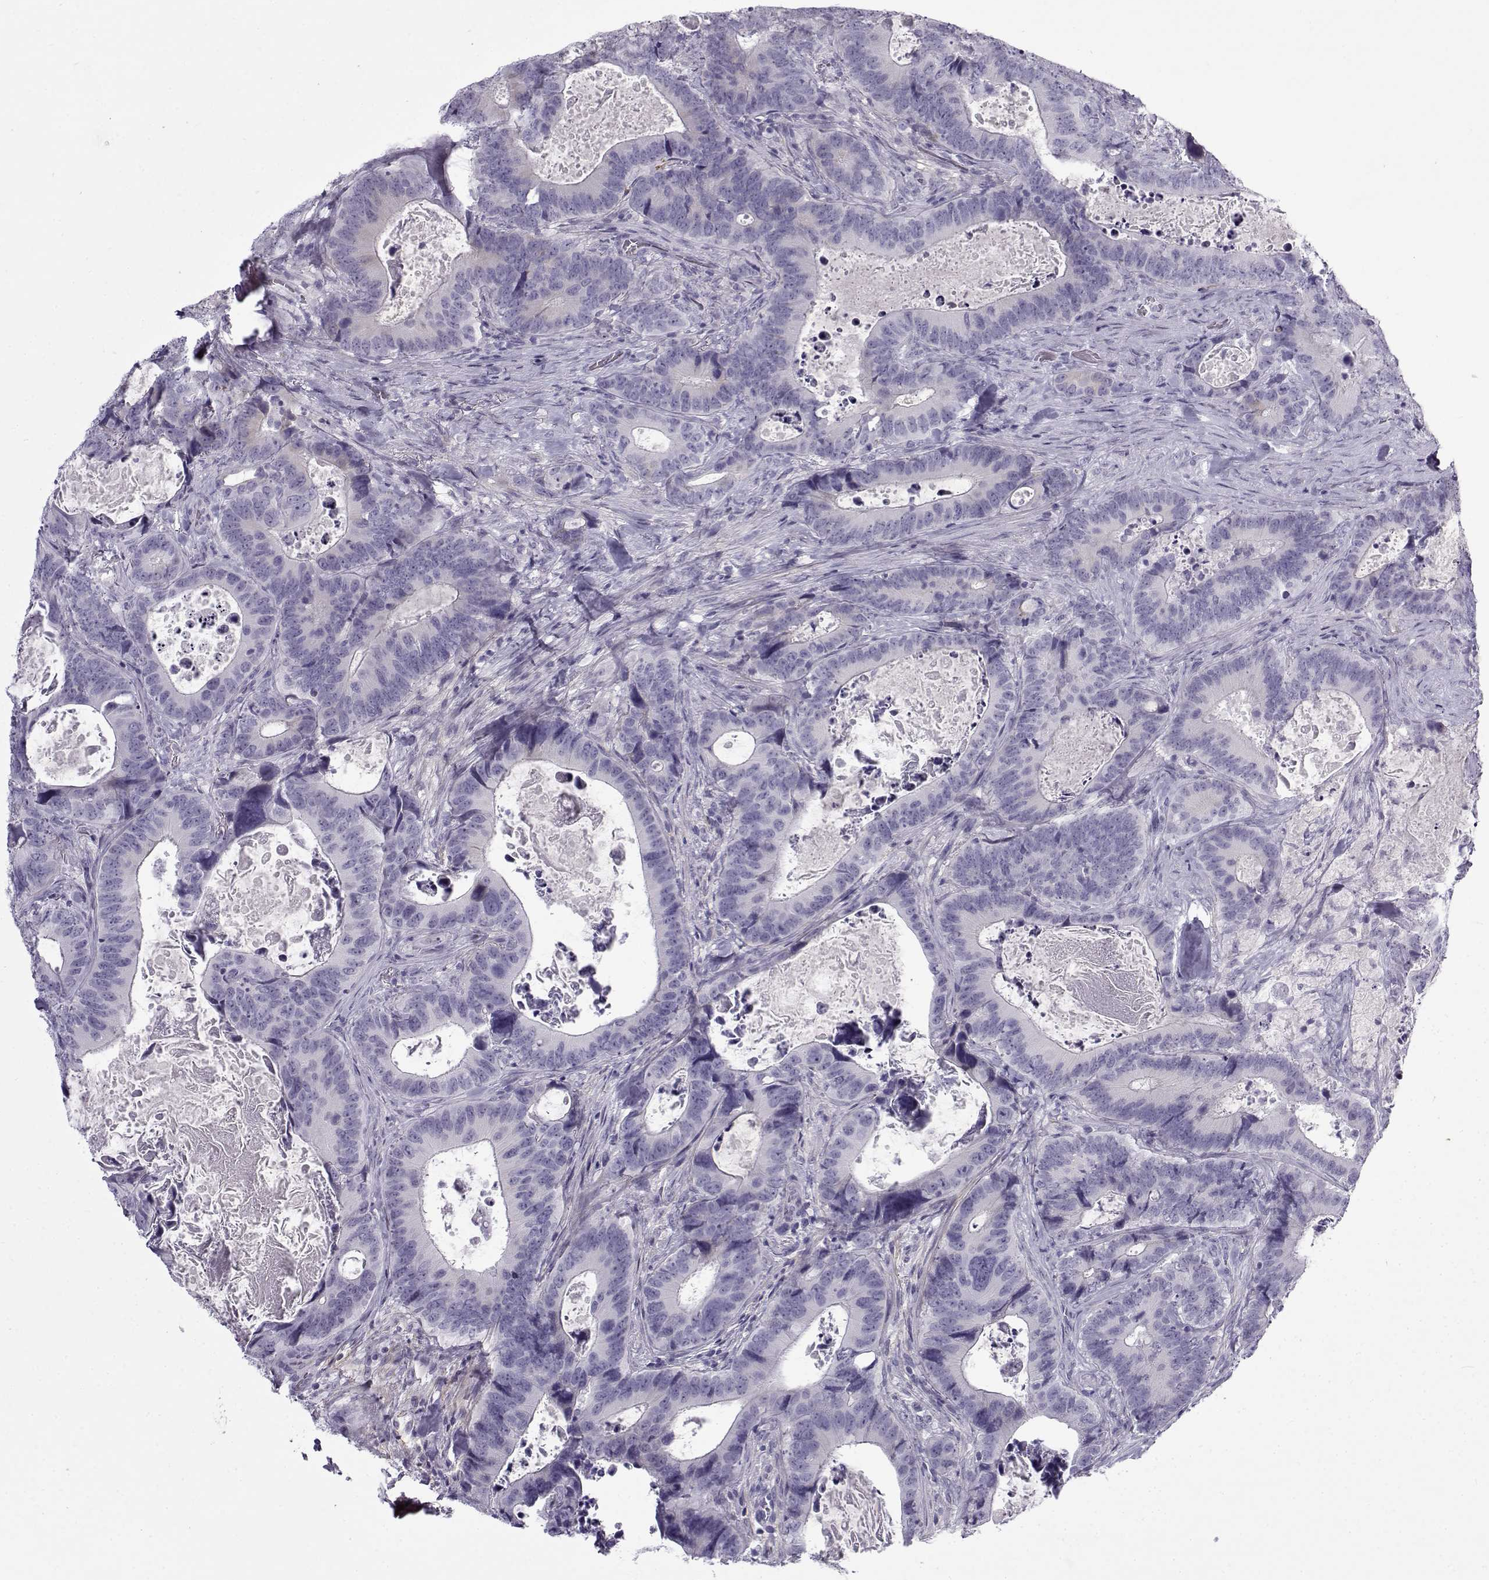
{"staining": {"intensity": "negative", "quantity": "none", "location": "none"}, "tissue": "colorectal cancer", "cell_type": "Tumor cells", "image_type": "cancer", "snomed": [{"axis": "morphology", "description": "Adenocarcinoma, NOS"}, {"axis": "topography", "description": "Colon"}], "caption": "Immunohistochemistry (IHC) micrograph of neoplastic tissue: adenocarcinoma (colorectal) stained with DAB (3,3'-diaminobenzidine) shows no significant protein expression in tumor cells.", "gene": "GTSF1L", "patient": {"sex": "female", "age": 82}}